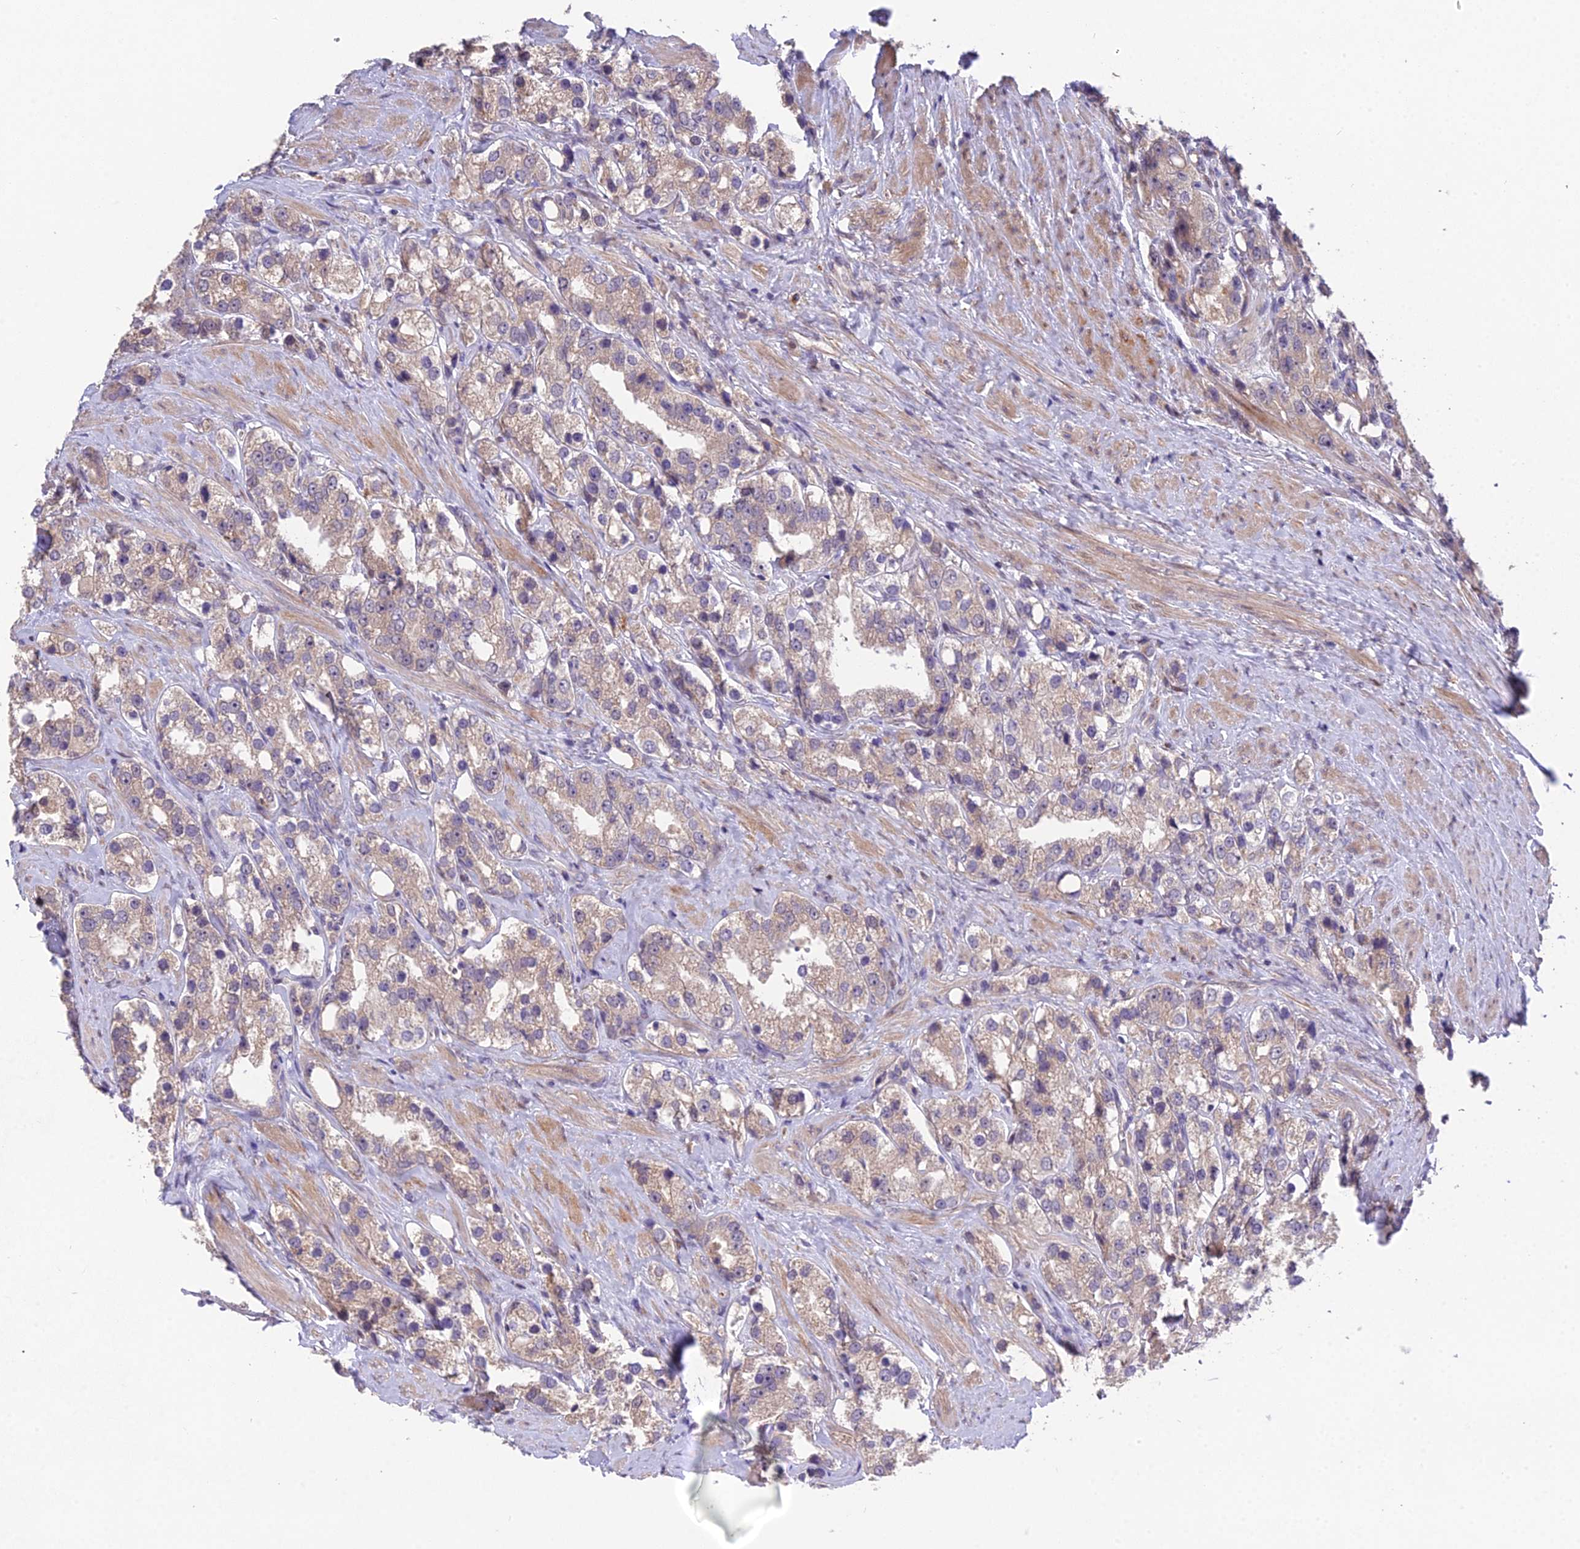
{"staining": {"intensity": "weak", "quantity": "25%-75%", "location": "cytoplasmic/membranous"}, "tissue": "prostate cancer", "cell_type": "Tumor cells", "image_type": "cancer", "snomed": [{"axis": "morphology", "description": "Adenocarcinoma, NOS"}, {"axis": "topography", "description": "Prostate"}], "caption": "This image displays immunohistochemistry staining of human prostate cancer, with low weak cytoplasmic/membranous positivity in about 25%-75% of tumor cells.", "gene": "PUS10", "patient": {"sex": "male", "age": 79}}